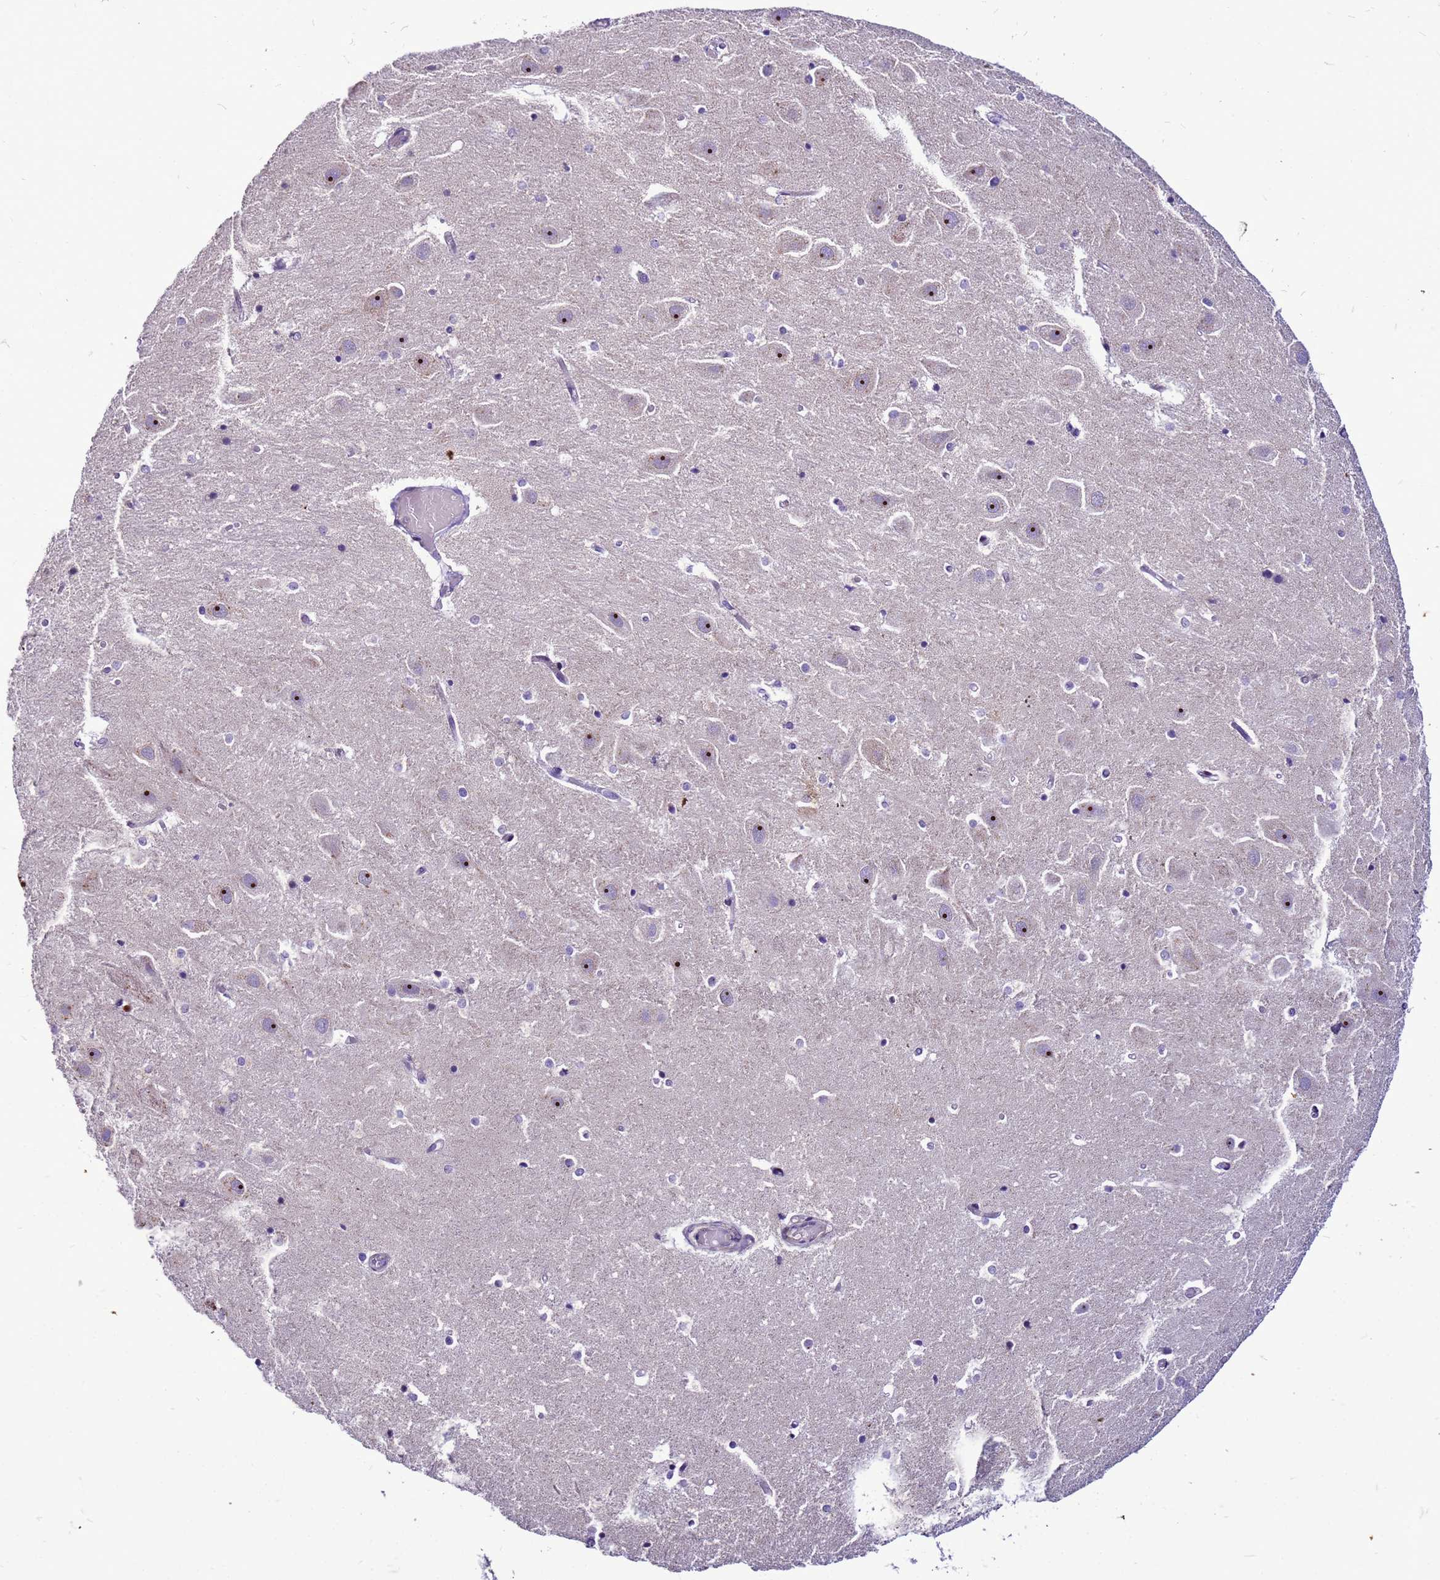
{"staining": {"intensity": "negative", "quantity": "none", "location": "none"}, "tissue": "hippocampus", "cell_type": "Glial cells", "image_type": "normal", "snomed": [{"axis": "morphology", "description": "Normal tissue, NOS"}, {"axis": "topography", "description": "Hippocampus"}], "caption": "A high-resolution photomicrograph shows immunohistochemistry (IHC) staining of normal hippocampus, which reveals no significant staining in glial cells. The staining was performed using DAB to visualize the protein expression in brown, while the nuclei were stained in blue with hematoxylin (Magnification: 20x).", "gene": "VPS4B", "patient": {"sex": "female", "age": 52}}